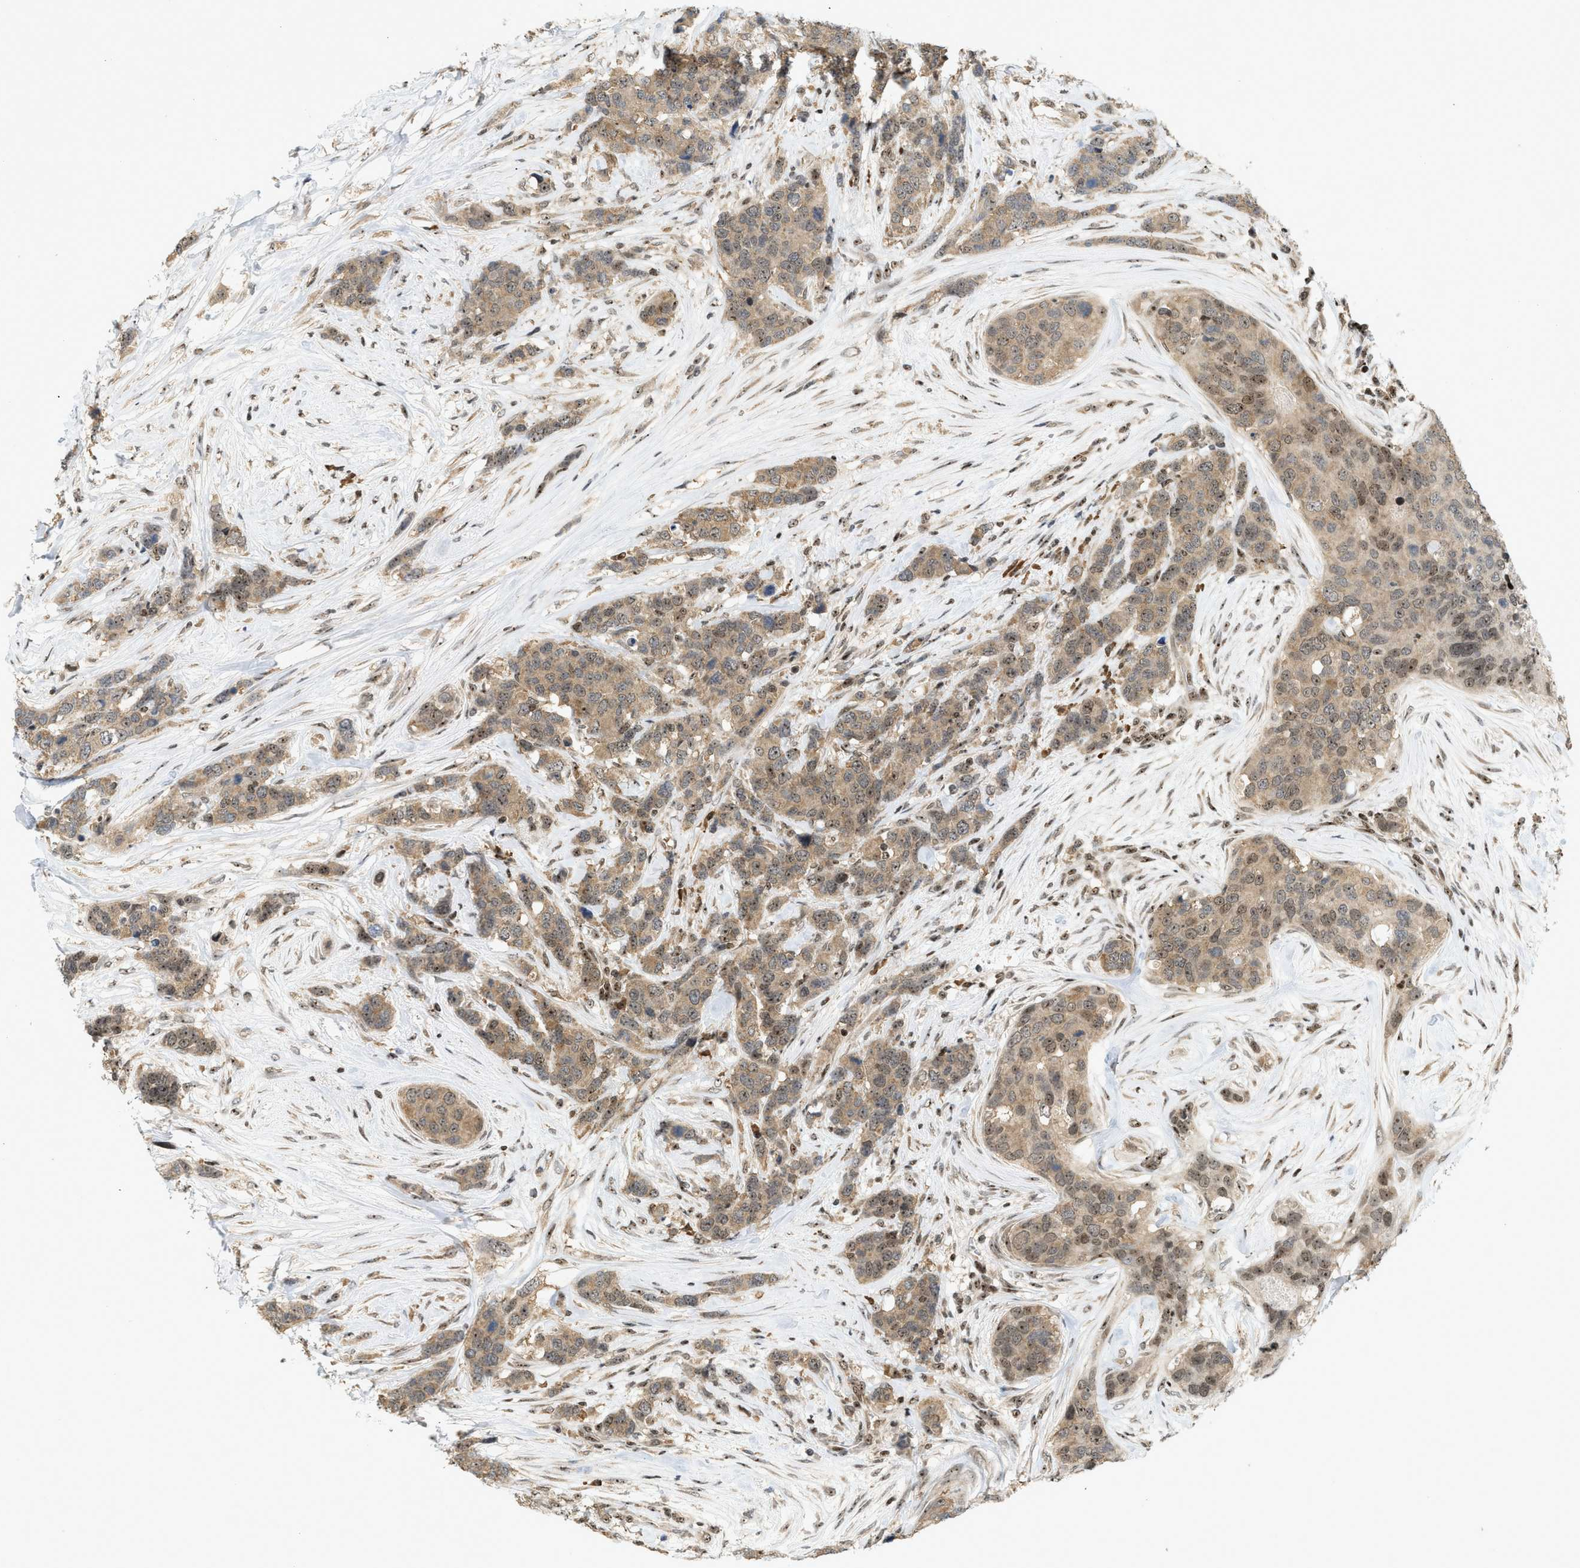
{"staining": {"intensity": "moderate", "quantity": ">75%", "location": "cytoplasmic/membranous,nuclear"}, "tissue": "breast cancer", "cell_type": "Tumor cells", "image_type": "cancer", "snomed": [{"axis": "morphology", "description": "Lobular carcinoma"}, {"axis": "topography", "description": "Breast"}], "caption": "Immunohistochemistry (IHC) of breast lobular carcinoma displays medium levels of moderate cytoplasmic/membranous and nuclear staining in approximately >75% of tumor cells. (brown staining indicates protein expression, while blue staining denotes nuclei).", "gene": "ZNF22", "patient": {"sex": "female", "age": 59}}